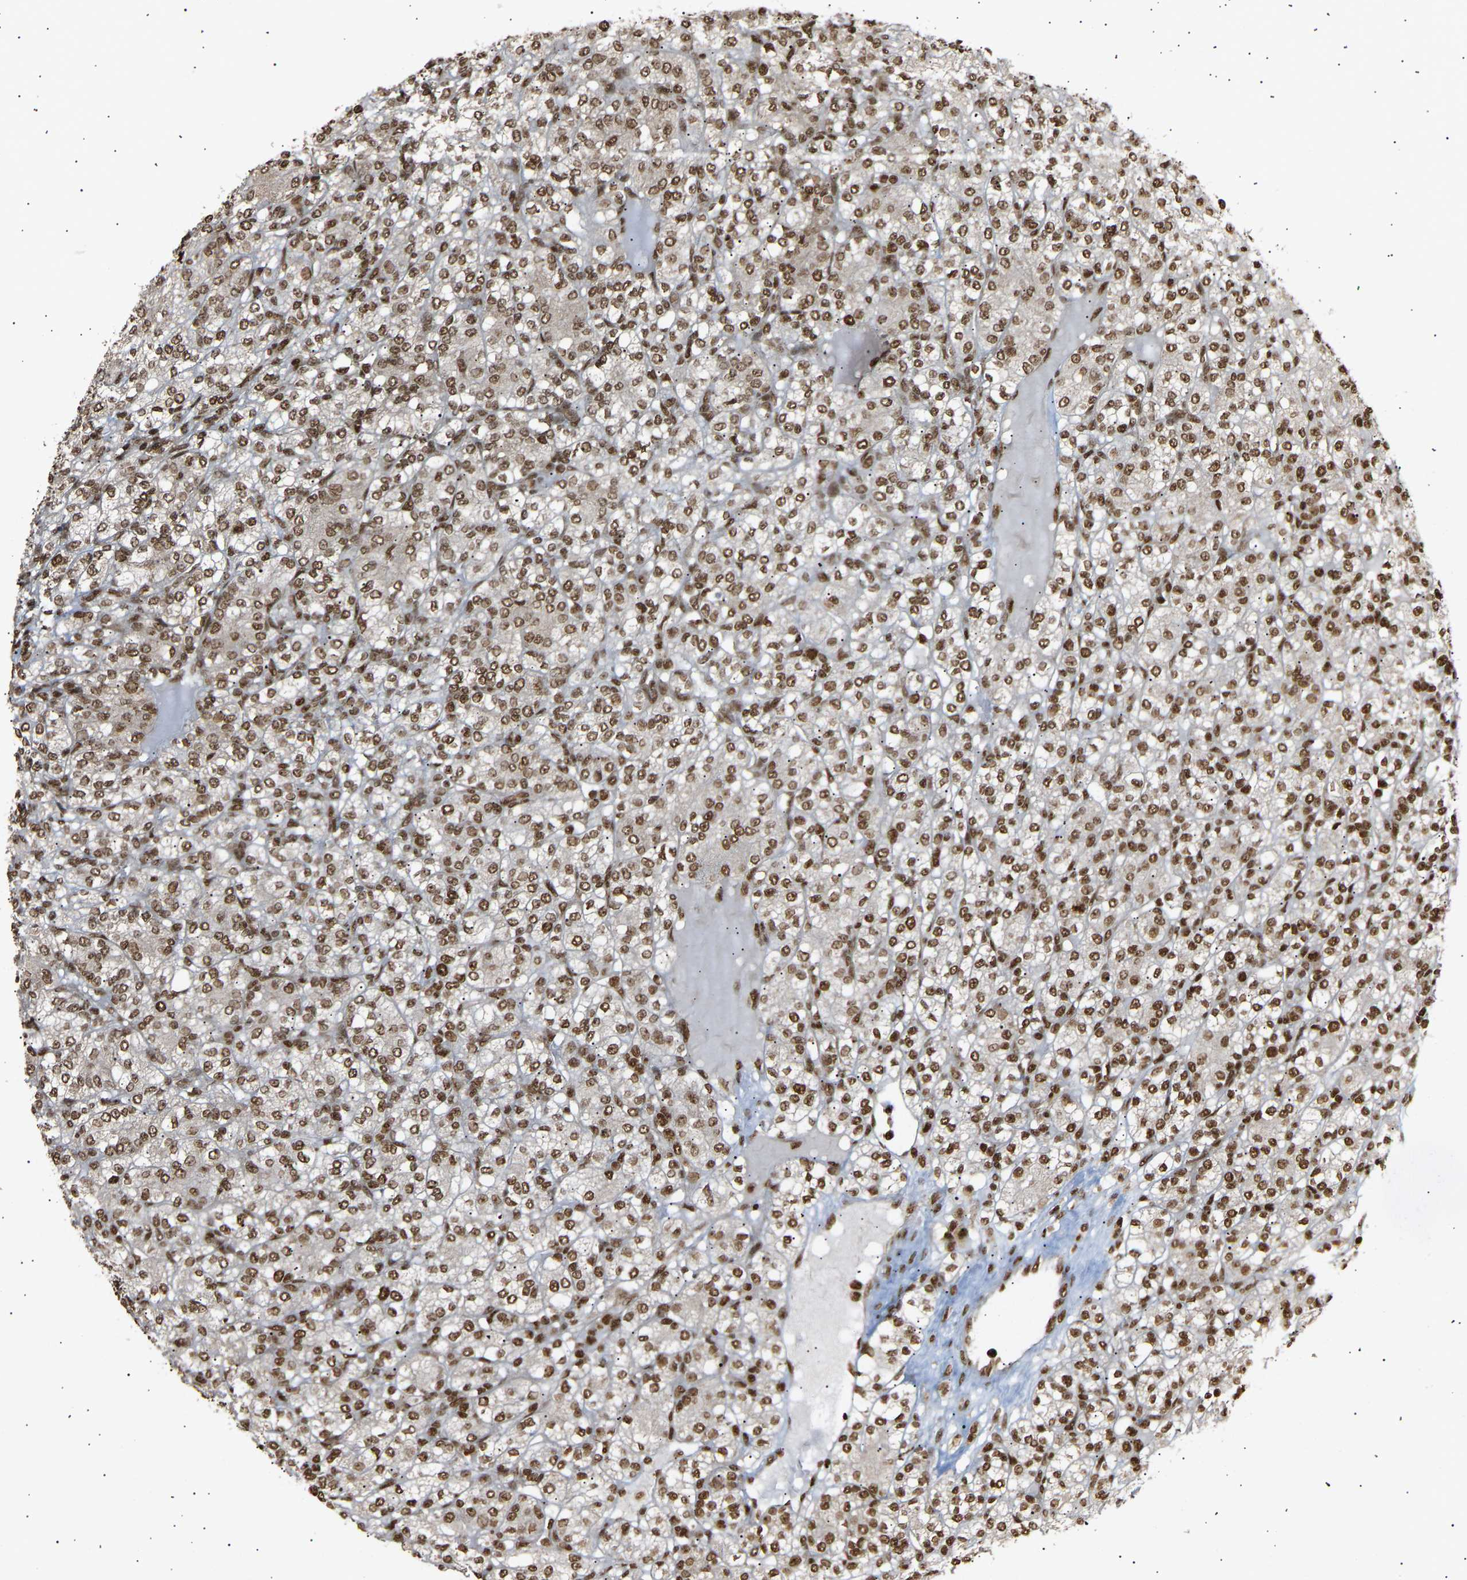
{"staining": {"intensity": "moderate", "quantity": ">75%", "location": "nuclear"}, "tissue": "renal cancer", "cell_type": "Tumor cells", "image_type": "cancer", "snomed": [{"axis": "morphology", "description": "Adenocarcinoma, NOS"}, {"axis": "topography", "description": "Kidney"}], "caption": "The photomicrograph shows a brown stain indicating the presence of a protein in the nuclear of tumor cells in renal adenocarcinoma.", "gene": "ALYREF", "patient": {"sex": "male", "age": 77}}